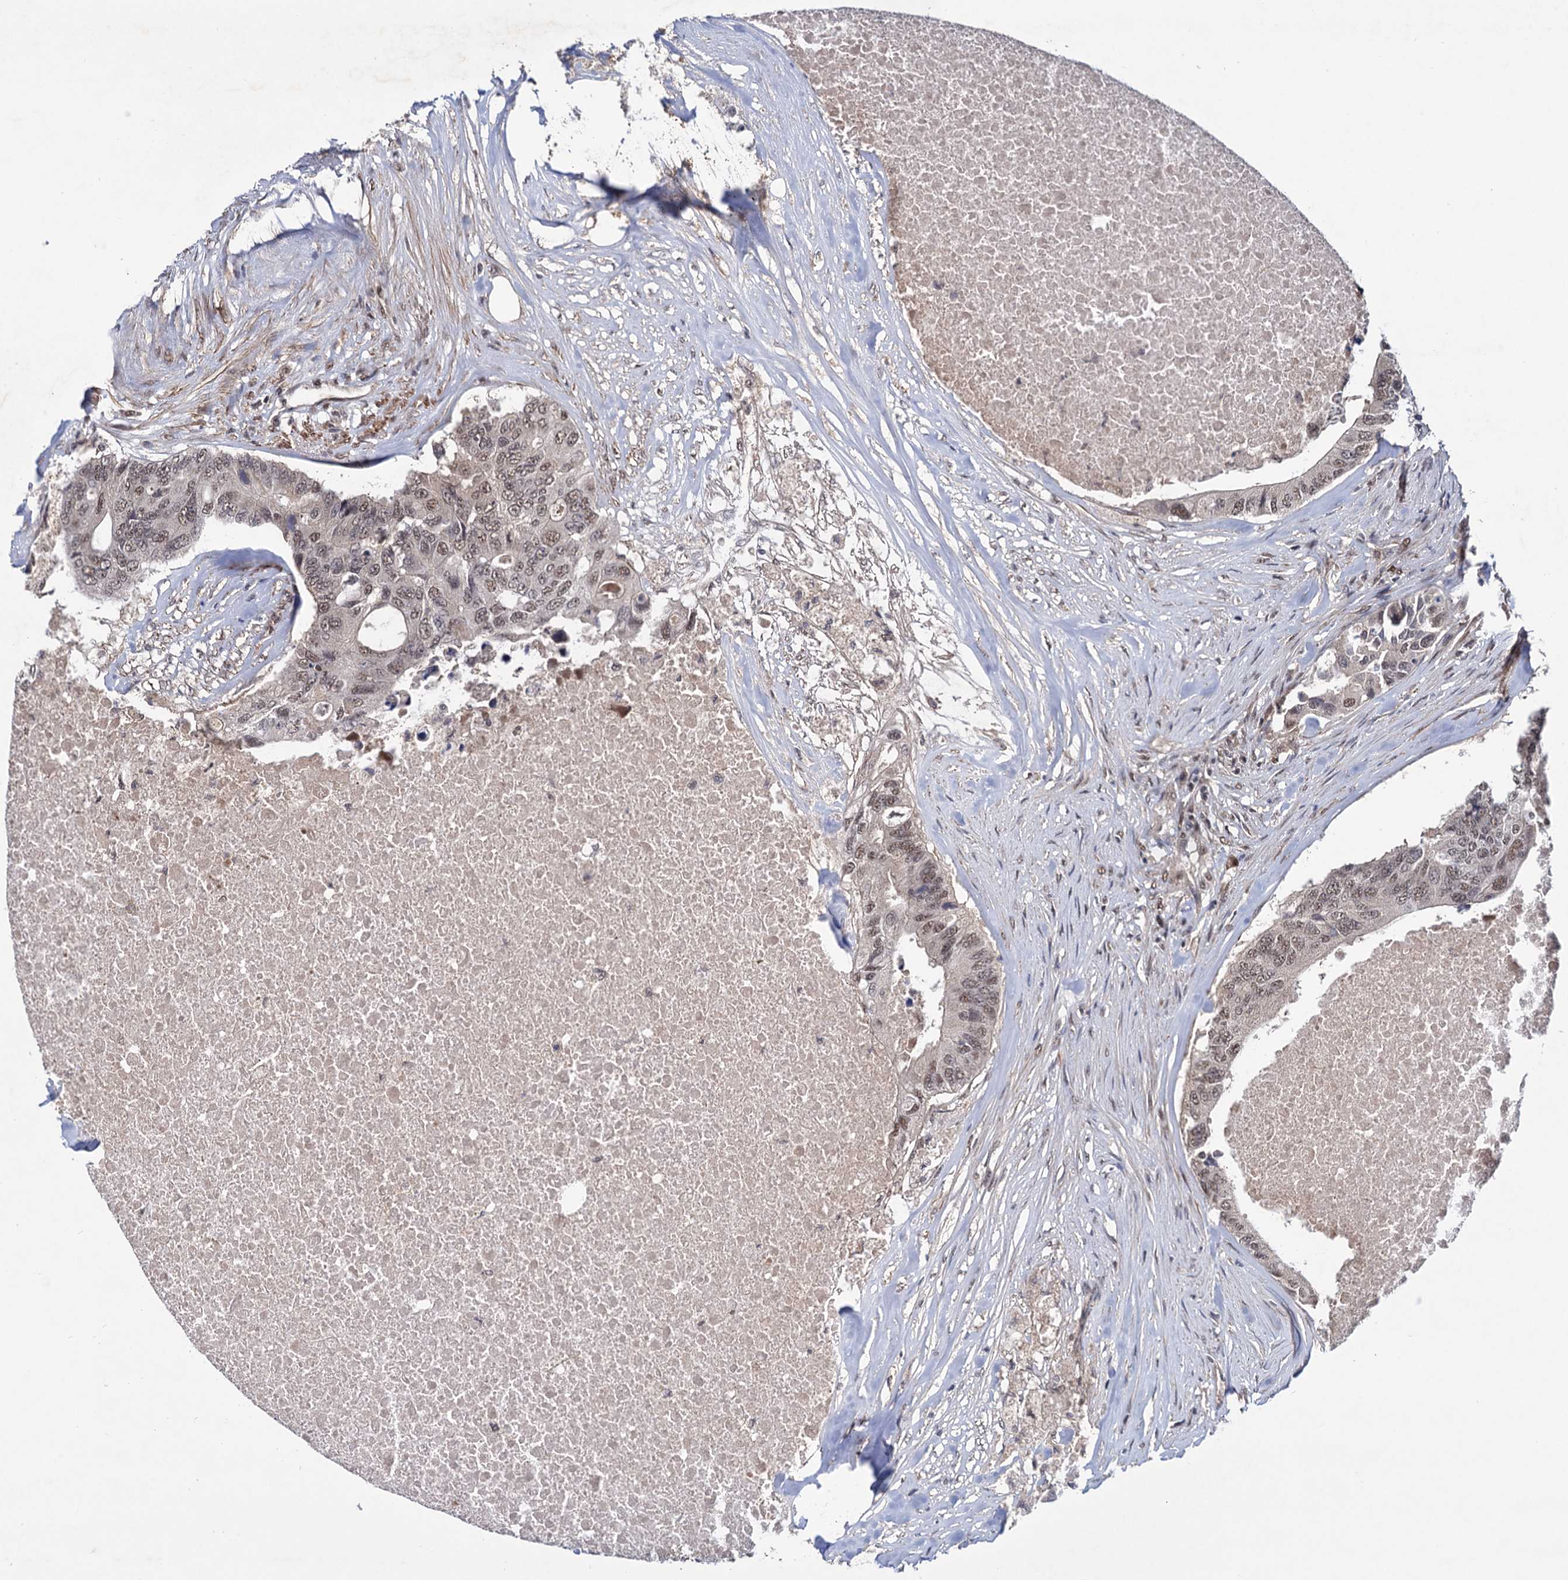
{"staining": {"intensity": "moderate", "quantity": ">75%", "location": "nuclear"}, "tissue": "colorectal cancer", "cell_type": "Tumor cells", "image_type": "cancer", "snomed": [{"axis": "morphology", "description": "Adenocarcinoma, NOS"}, {"axis": "topography", "description": "Colon"}], "caption": "The micrograph shows staining of adenocarcinoma (colorectal), revealing moderate nuclear protein expression (brown color) within tumor cells.", "gene": "TBC1D12", "patient": {"sex": "male", "age": 71}}